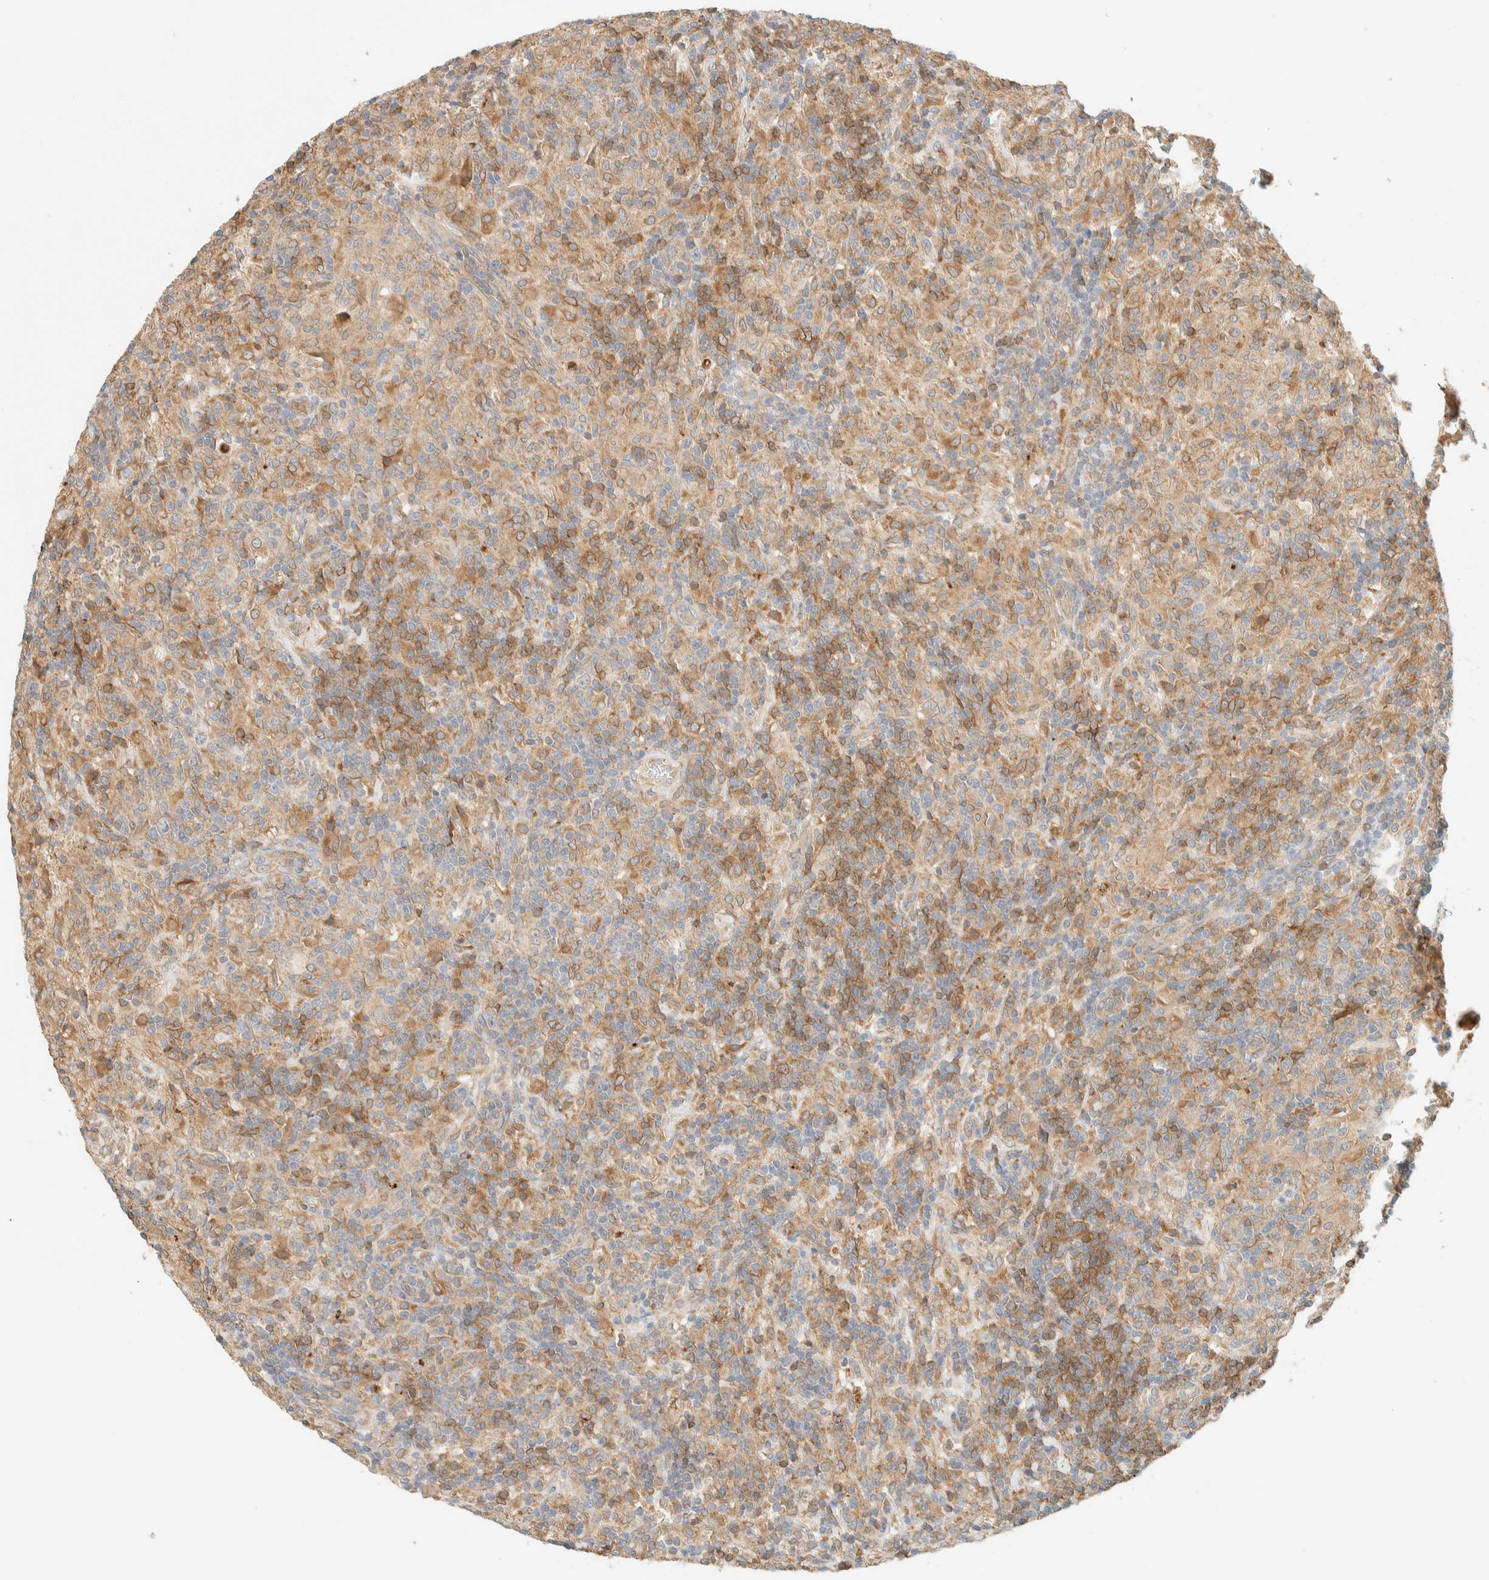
{"staining": {"intensity": "weak", "quantity": ">75%", "location": "cytoplasmic/membranous"}, "tissue": "lymphoma", "cell_type": "Tumor cells", "image_type": "cancer", "snomed": [{"axis": "morphology", "description": "Hodgkin's disease, NOS"}, {"axis": "topography", "description": "Lymph node"}], "caption": "A brown stain highlights weak cytoplasmic/membranous expression of a protein in human lymphoma tumor cells.", "gene": "NT5C", "patient": {"sex": "male", "age": 70}}